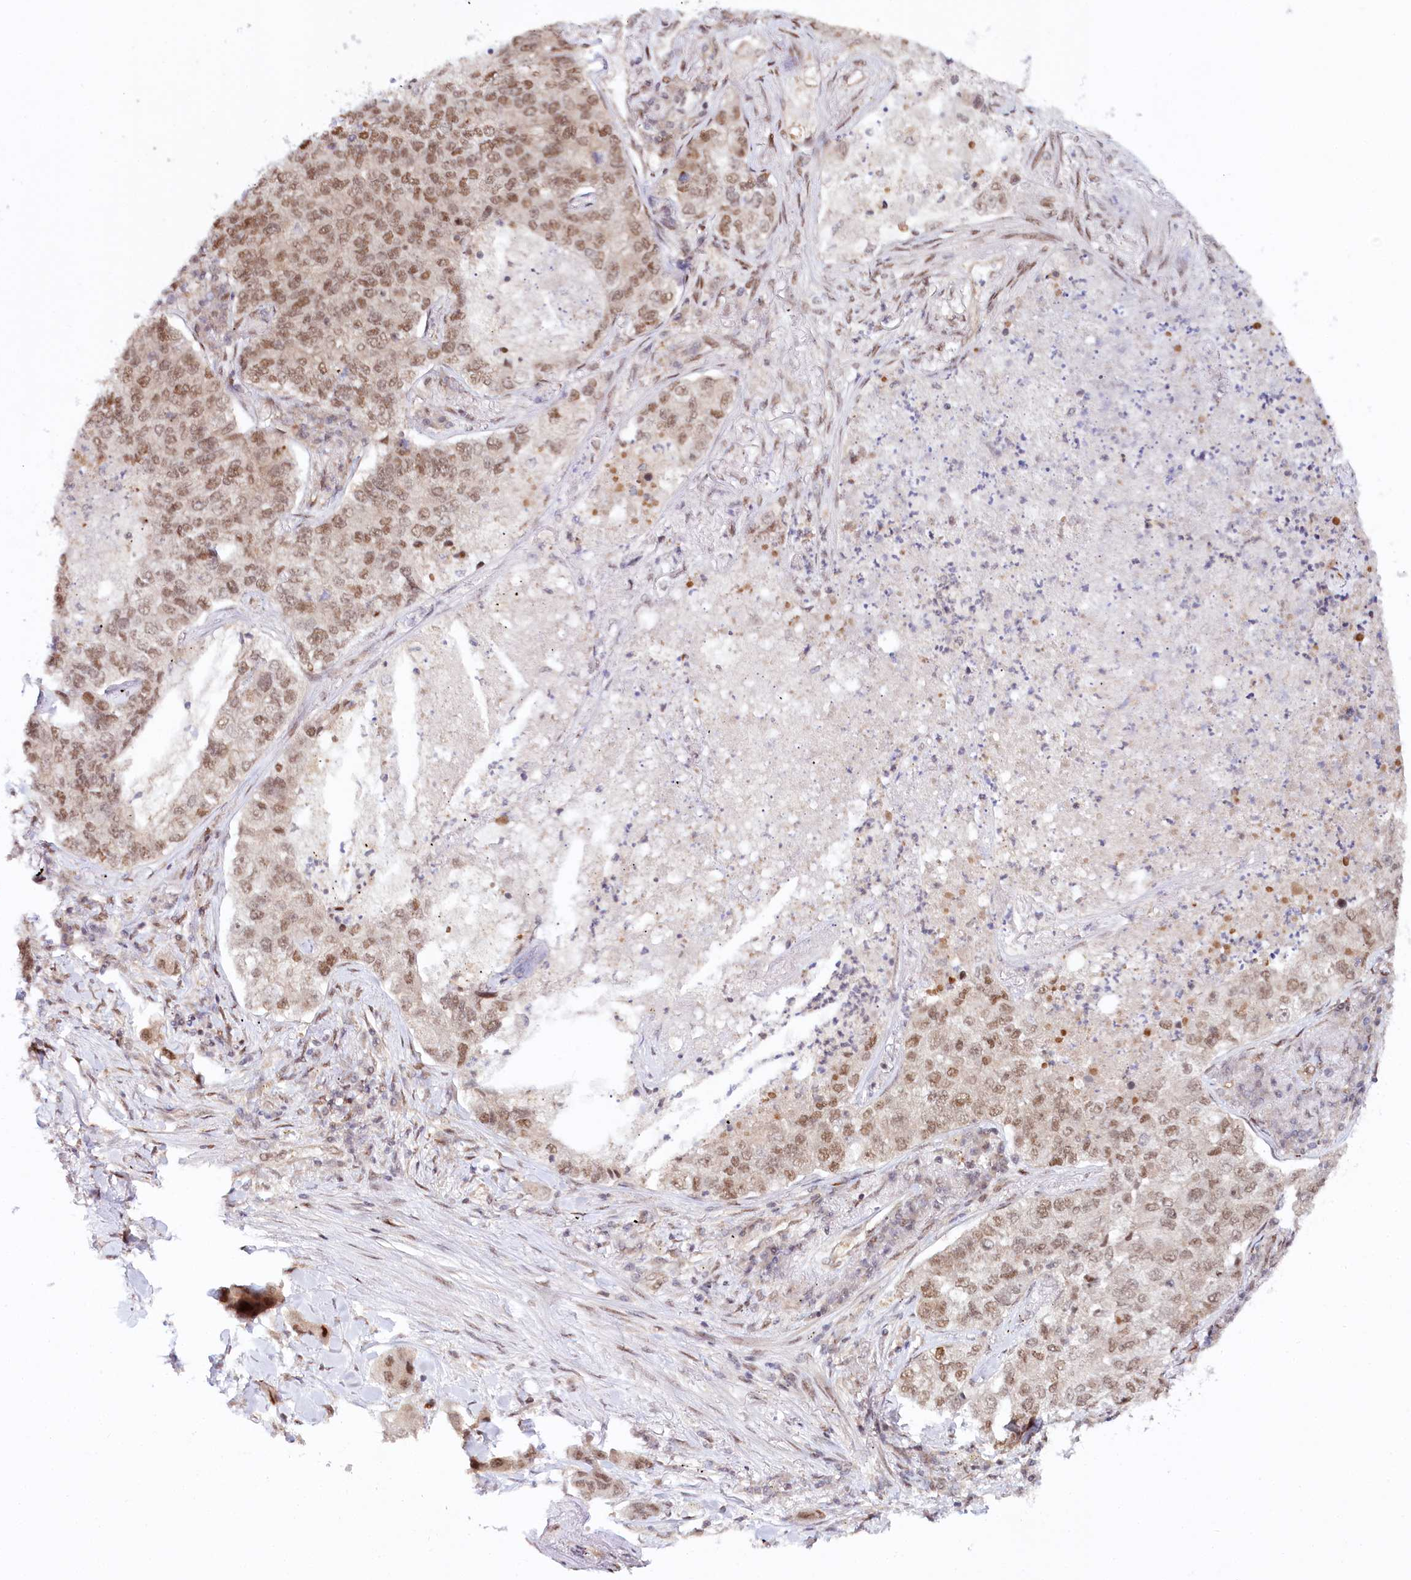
{"staining": {"intensity": "moderate", "quantity": ">75%", "location": "nuclear"}, "tissue": "lung cancer", "cell_type": "Tumor cells", "image_type": "cancer", "snomed": [{"axis": "morphology", "description": "Adenocarcinoma, NOS"}, {"axis": "topography", "description": "Lung"}], "caption": "Lung cancer was stained to show a protein in brown. There is medium levels of moderate nuclear staining in about >75% of tumor cells. (brown staining indicates protein expression, while blue staining denotes nuclei).", "gene": "CCDC65", "patient": {"sex": "male", "age": 49}}